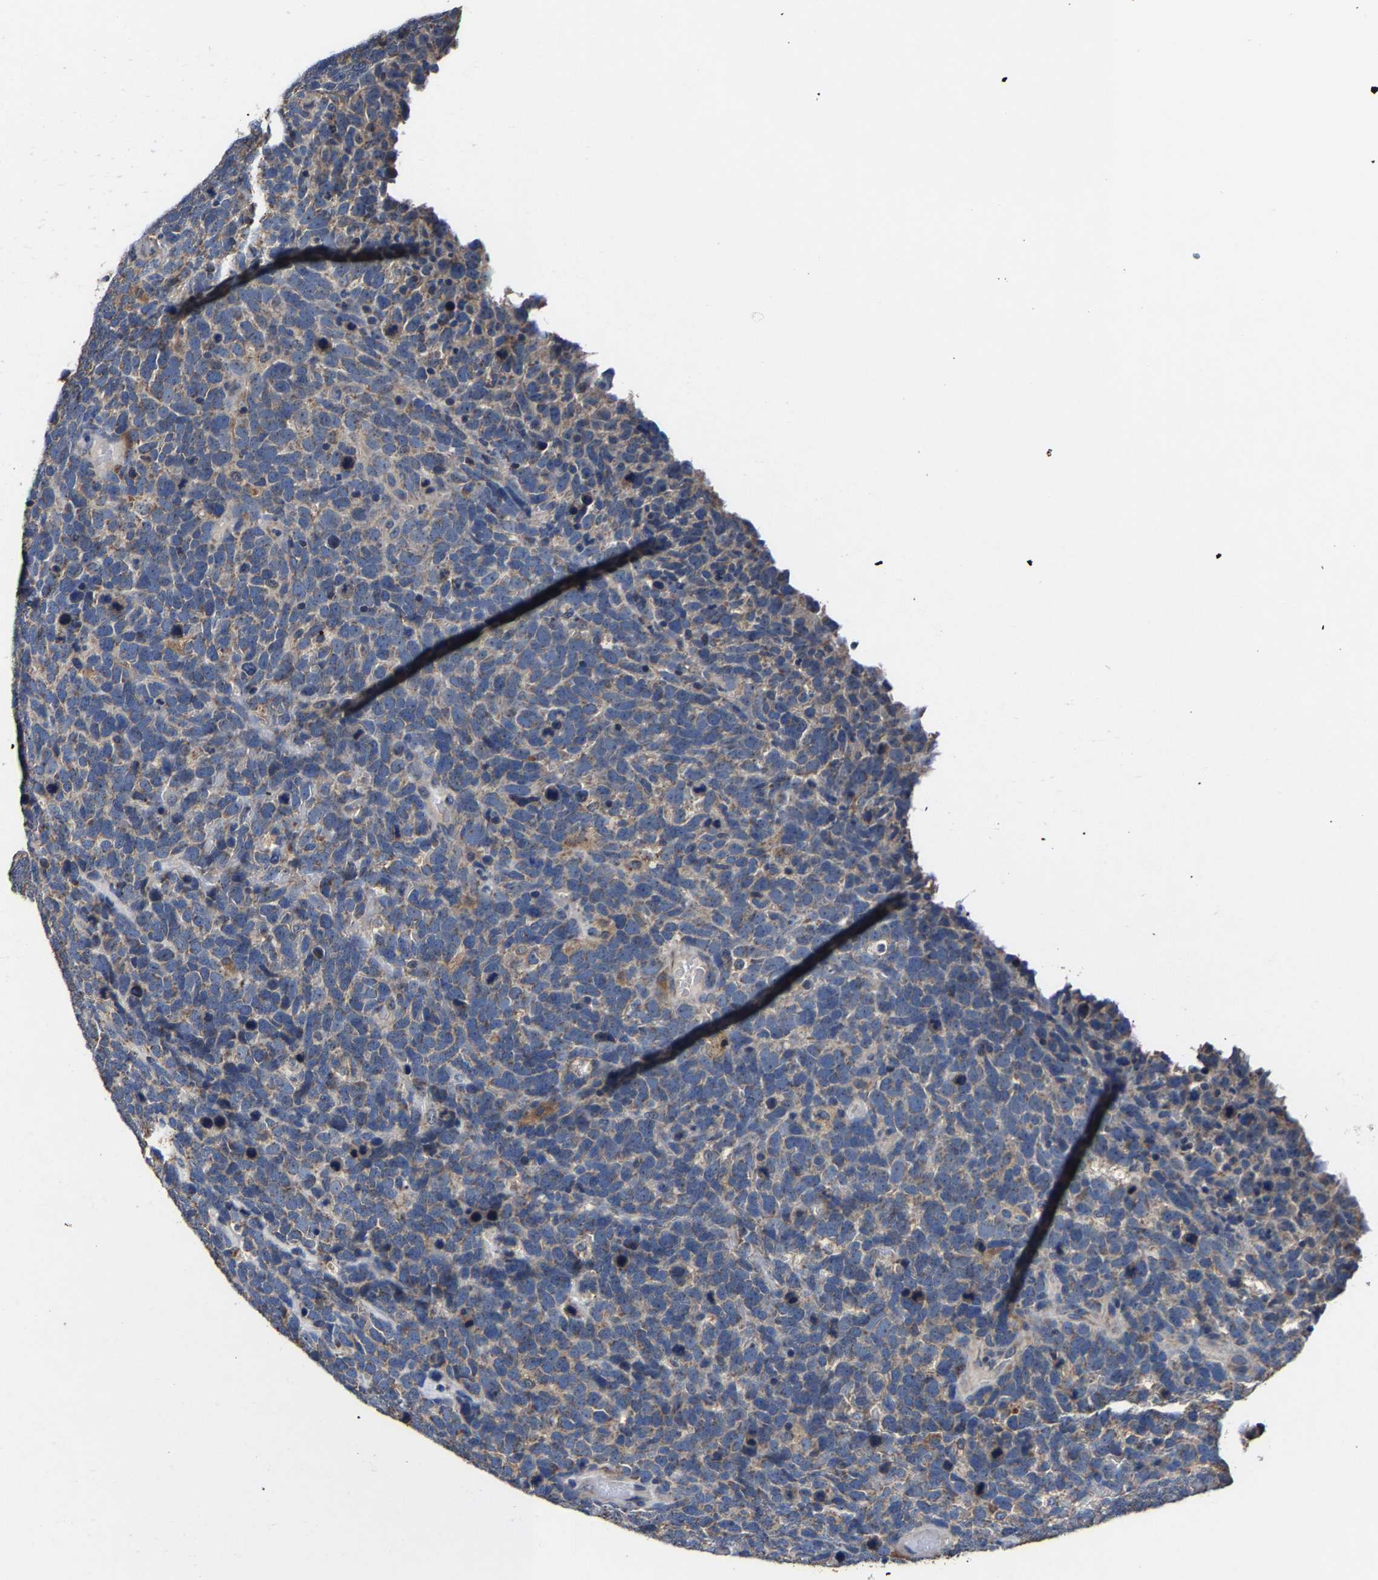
{"staining": {"intensity": "weak", "quantity": "25%-75%", "location": "cytoplasmic/membranous"}, "tissue": "urothelial cancer", "cell_type": "Tumor cells", "image_type": "cancer", "snomed": [{"axis": "morphology", "description": "Urothelial carcinoma, High grade"}, {"axis": "topography", "description": "Urinary bladder"}], "caption": "Protein expression analysis of urothelial carcinoma (high-grade) demonstrates weak cytoplasmic/membranous expression in approximately 25%-75% of tumor cells. (DAB (3,3'-diaminobenzidine) IHC with brightfield microscopy, high magnification).", "gene": "ZCCHC7", "patient": {"sex": "female", "age": 82}}